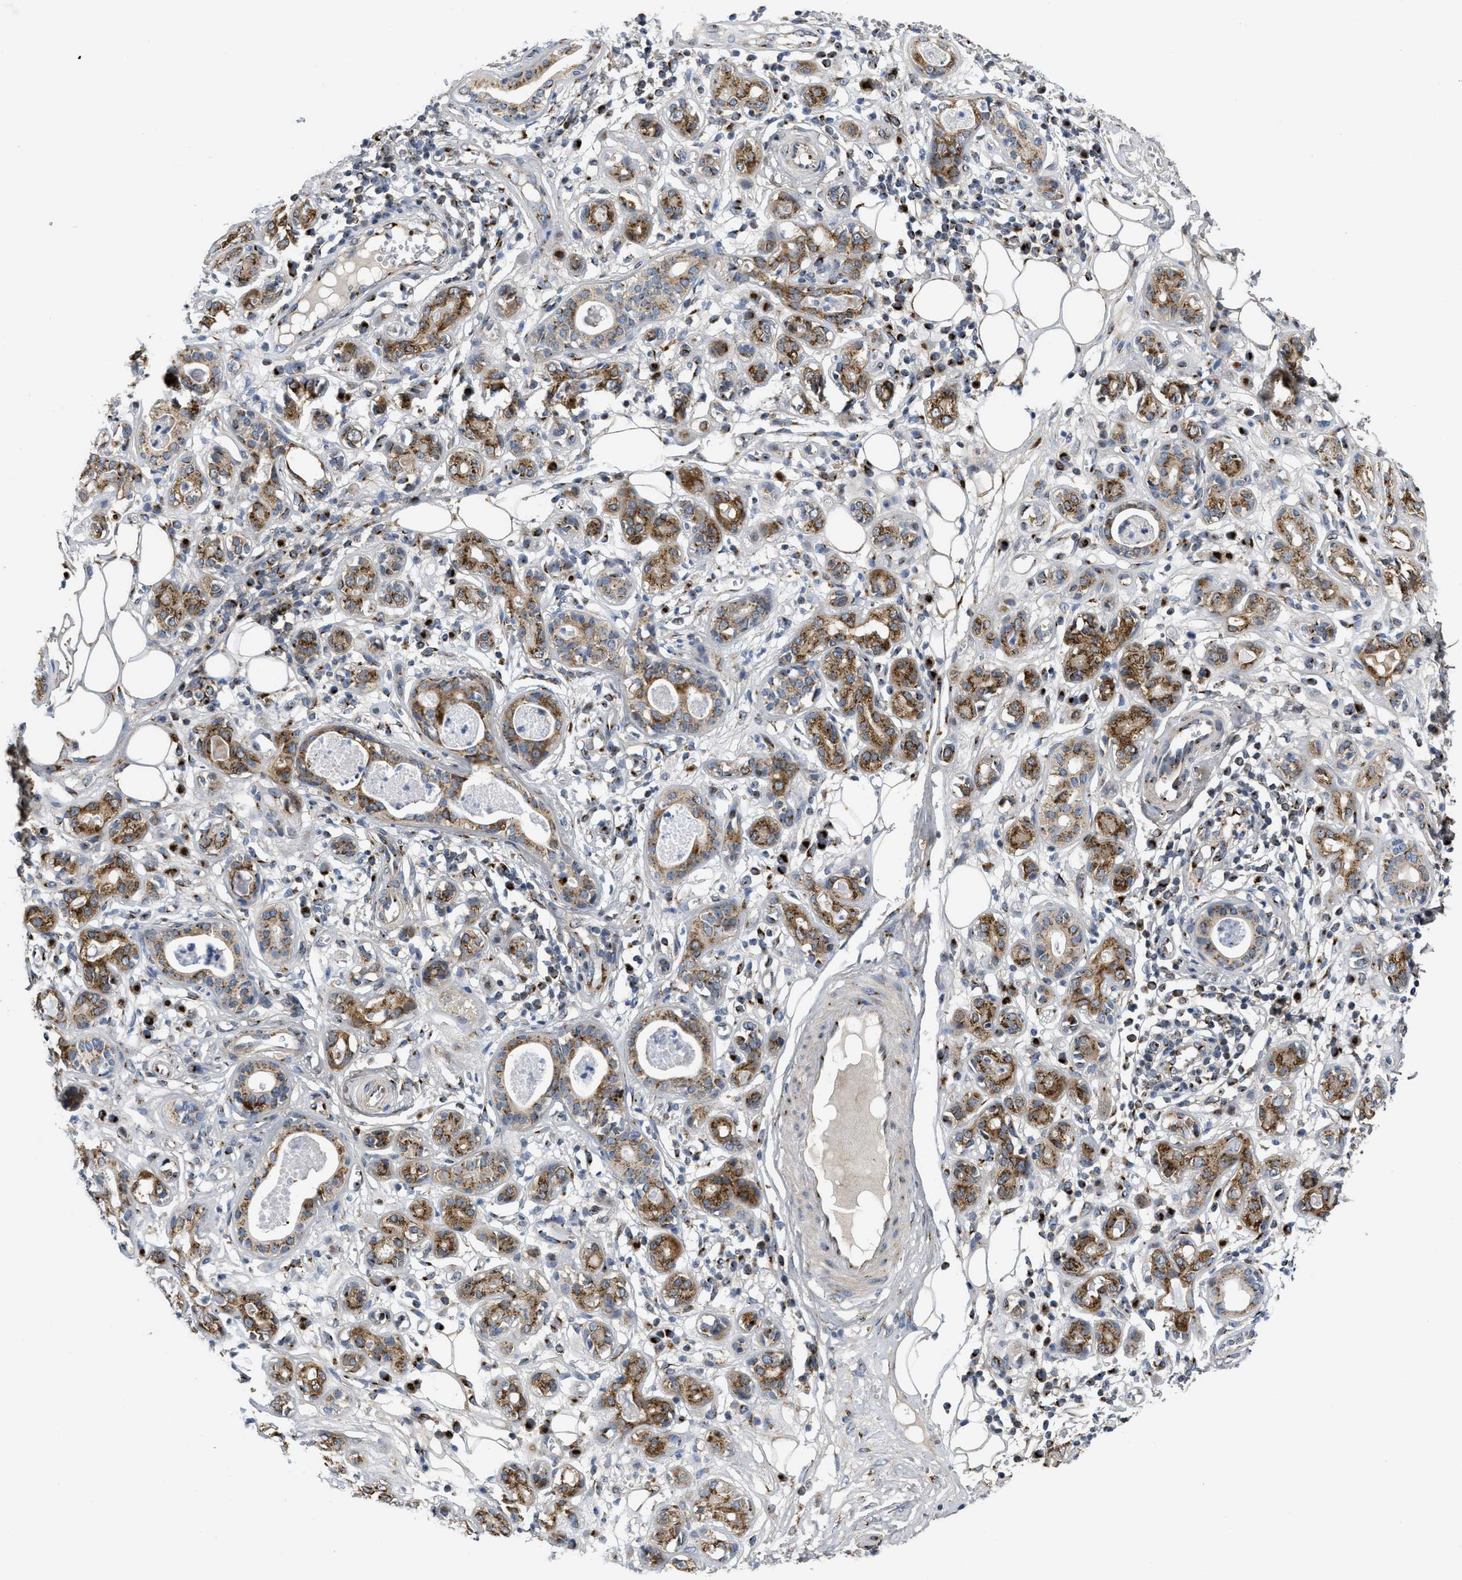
{"staining": {"intensity": "moderate", "quantity": ">75%", "location": "cytoplasmic/membranous"}, "tissue": "adipose tissue", "cell_type": "Adipocytes", "image_type": "normal", "snomed": [{"axis": "morphology", "description": "Normal tissue, NOS"}, {"axis": "morphology", "description": "Inflammation, NOS"}, {"axis": "topography", "description": "Salivary gland"}, {"axis": "topography", "description": "Peripheral nerve tissue"}], "caption": "Approximately >75% of adipocytes in normal human adipose tissue demonstrate moderate cytoplasmic/membranous protein positivity as visualized by brown immunohistochemical staining.", "gene": "ZNF70", "patient": {"sex": "female", "age": 75}}